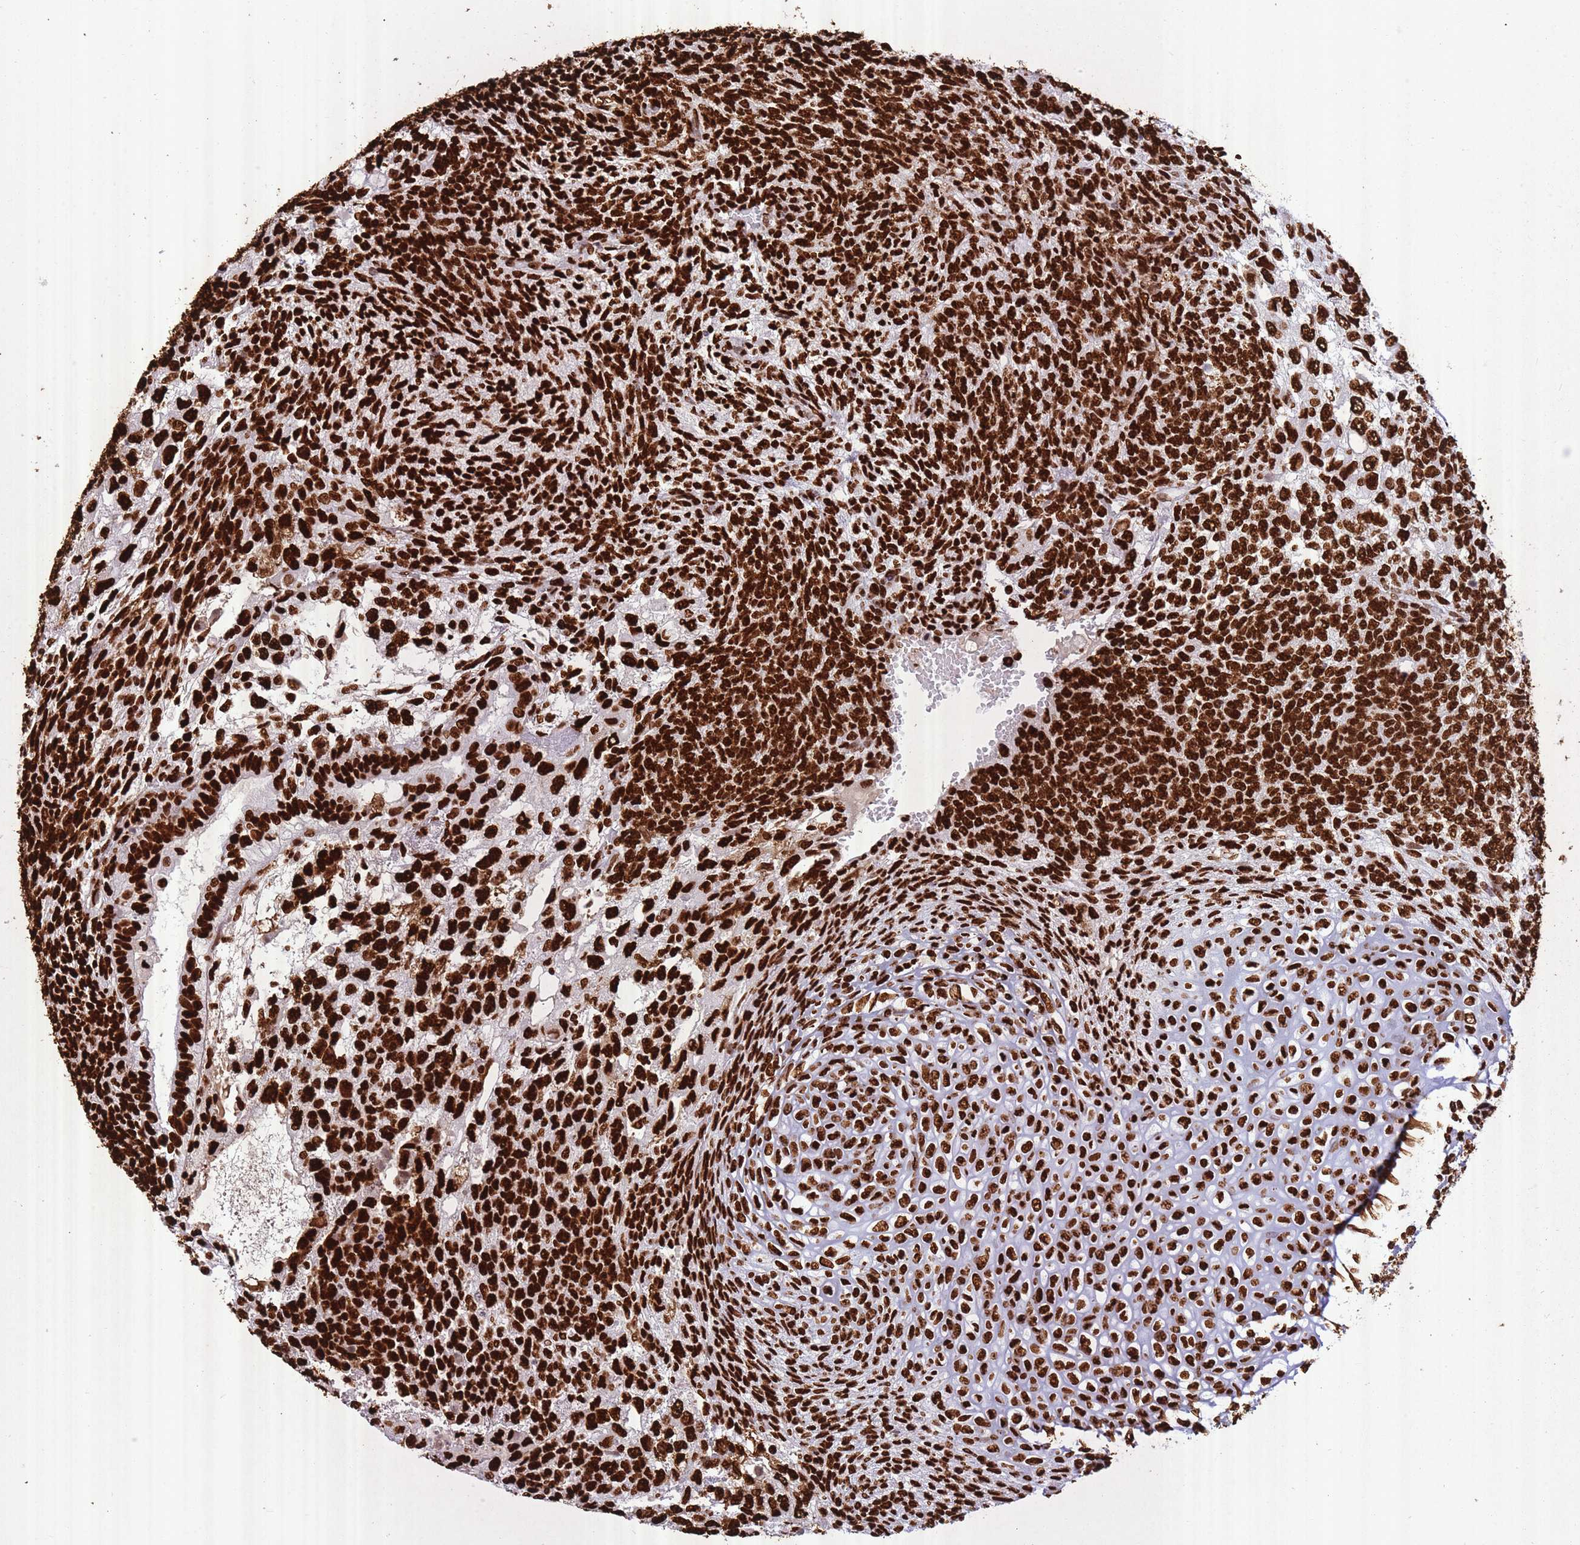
{"staining": {"intensity": "strong", "quantity": ">75%", "location": "nuclear"}, "tissue": "testis cancer", "cell_type": "Tumor cells", "image_type": "cancer", "snomed": [{"axis": "morphology", "description": "Carcinoma, Embryonal, NOS"}, {"axis": "topography", "description": "Testis"}], "caption": "Embryonal carcinoma (testis) stained for a protein (brown) exhibits strong nuclear positive expression in approximately >75% of tumor cells.", "gene": "HNRNPUL1", "patient": {"sex": "male", "age": 23}}